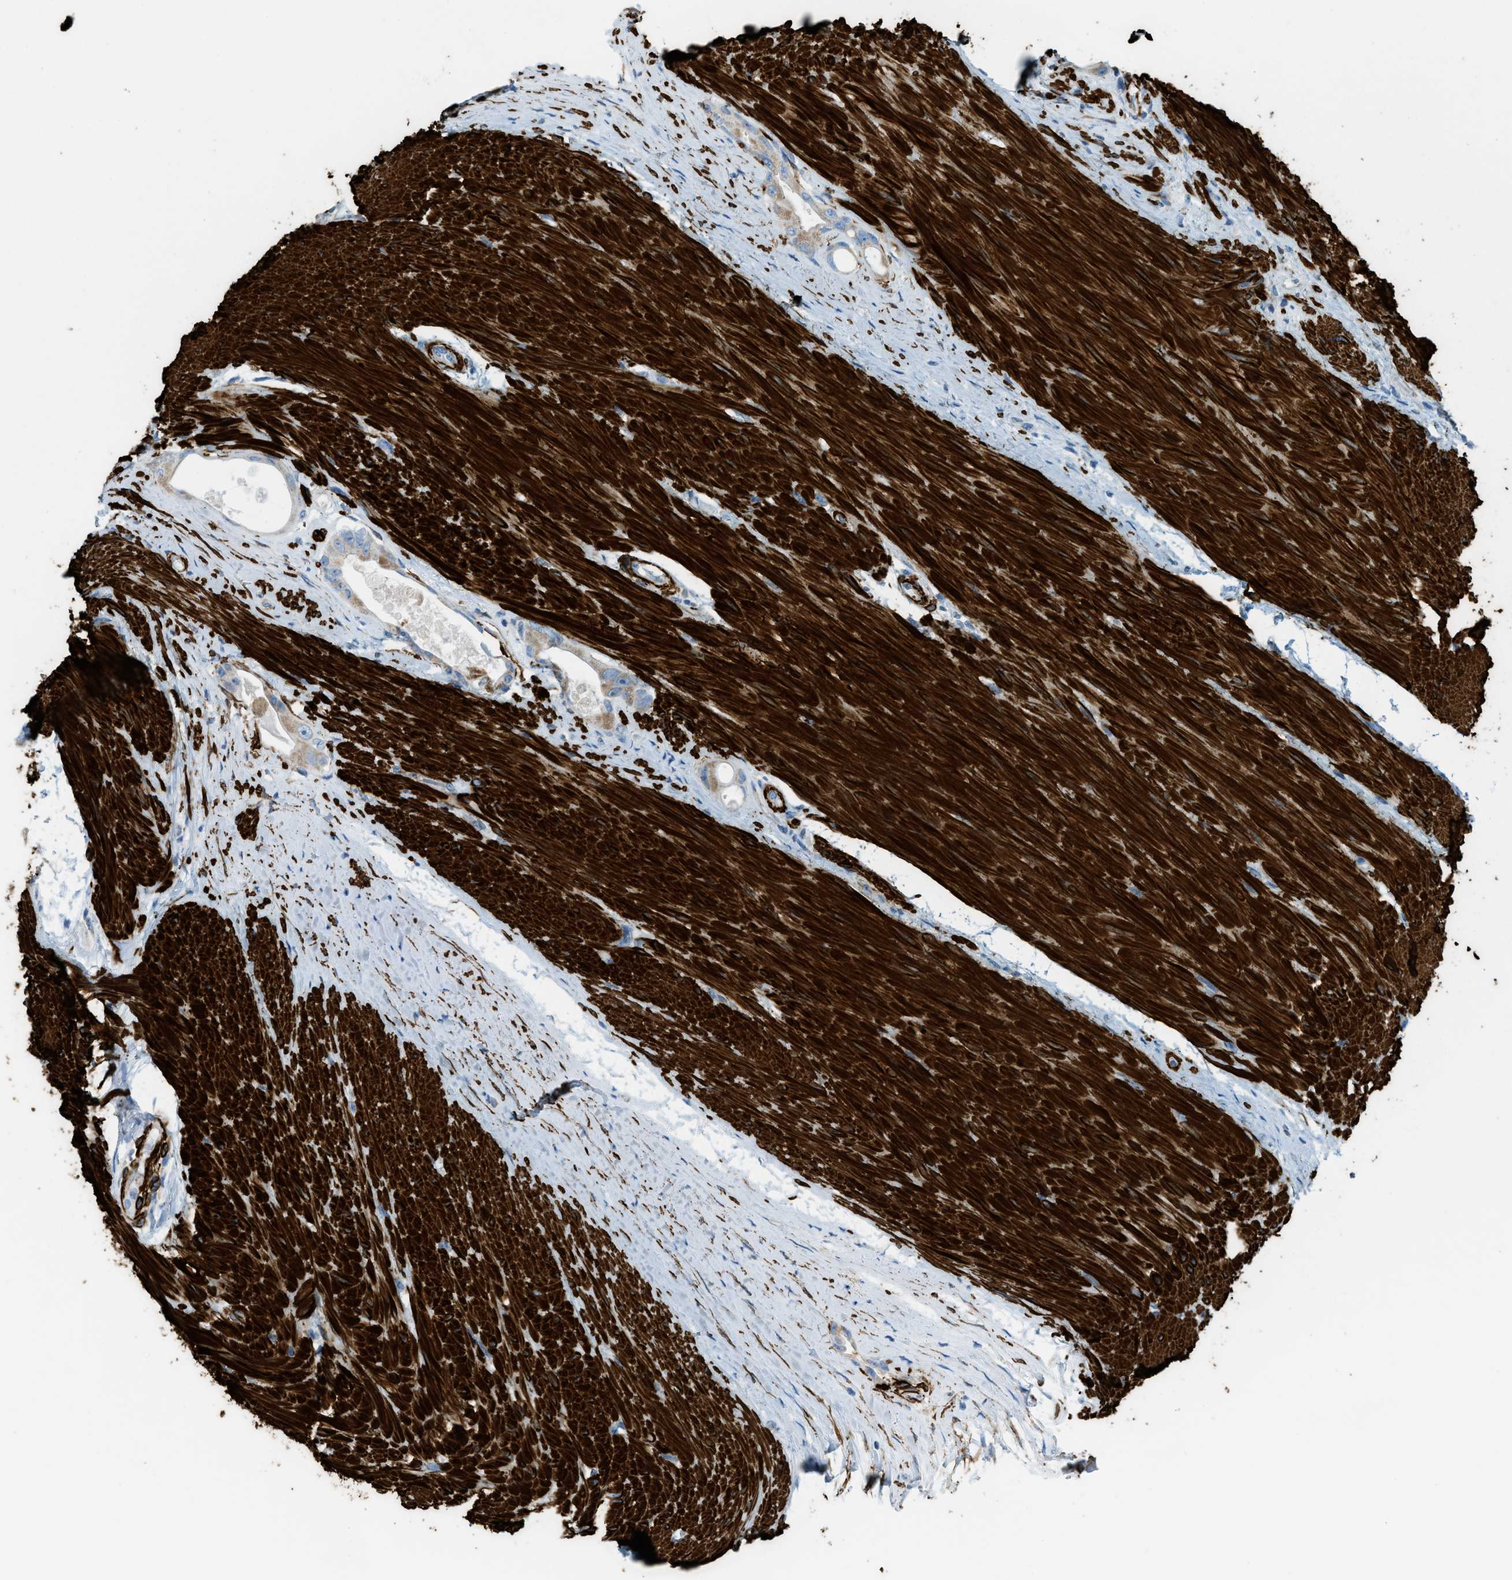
{"staining": {"intensity": "weak", "quantity": "<25%", "location": "cytoplasmic/membranous"}, "tissue": "colorectal cancer", "cell_type": "Tumor cells", "image_type": "cancer", "snomed": [{"axis": "morphology", "description": "Adenocarcinoma, NOS"}, {"axis": "topography", "description": "Rectum"}], "caption": "IHC micrograph of neoplastic tissue: colorectal adenocarcinoma stained with DAB (3,3'-diaminobenzidine) demonstrates no significant protein staining in tumor cells.", "gene": "MYH11", "patient": {"sex": "male", "age": 51}}